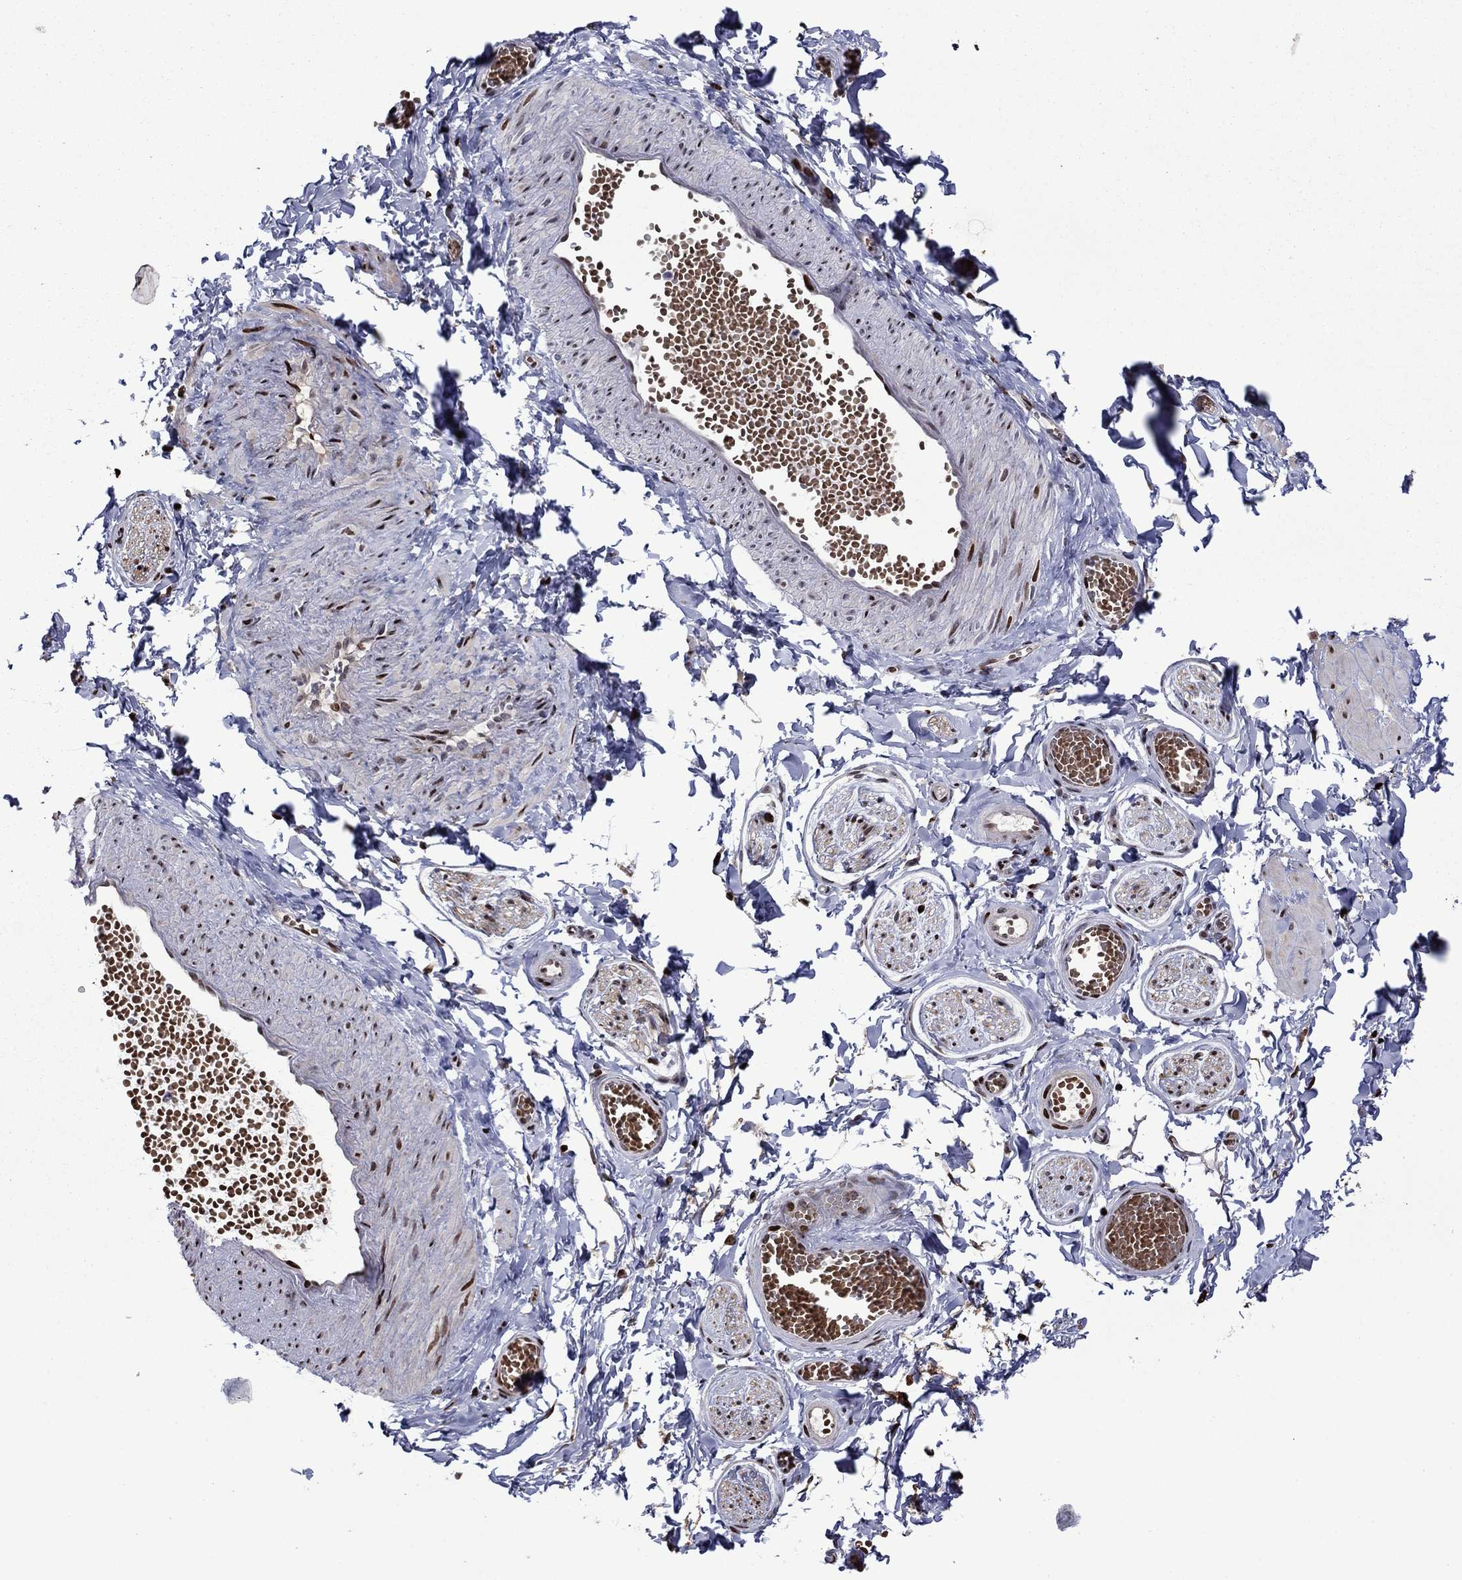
{"staining": {"intensity": "strong", "quantity": "<25%", "location": "nuclear"}, "tissue": "adipose tissue", "cell_type": "Adipocytes", "image_type": "normal", "snomed": [{"axis": "morphology", "description": "Normal tissue, NOS"}, {"axis": "topography", "description": "Smooth muscle"}, {"axis": "topography", "description": "Peripheral nerve tissue"}], "caption": "Immunohistochemistry (DAB) staining of unremarkable human adipose tissue demonstrates strong nuclear protein staining in approximately <25% of adipocytes. The staining is performed using DAB brown chromogen to label protein expression. The nuclei are counter-stained blue using hematoxylin.", "gene": "LIMK1", "patient": {"sex": "male", "age": 22}}